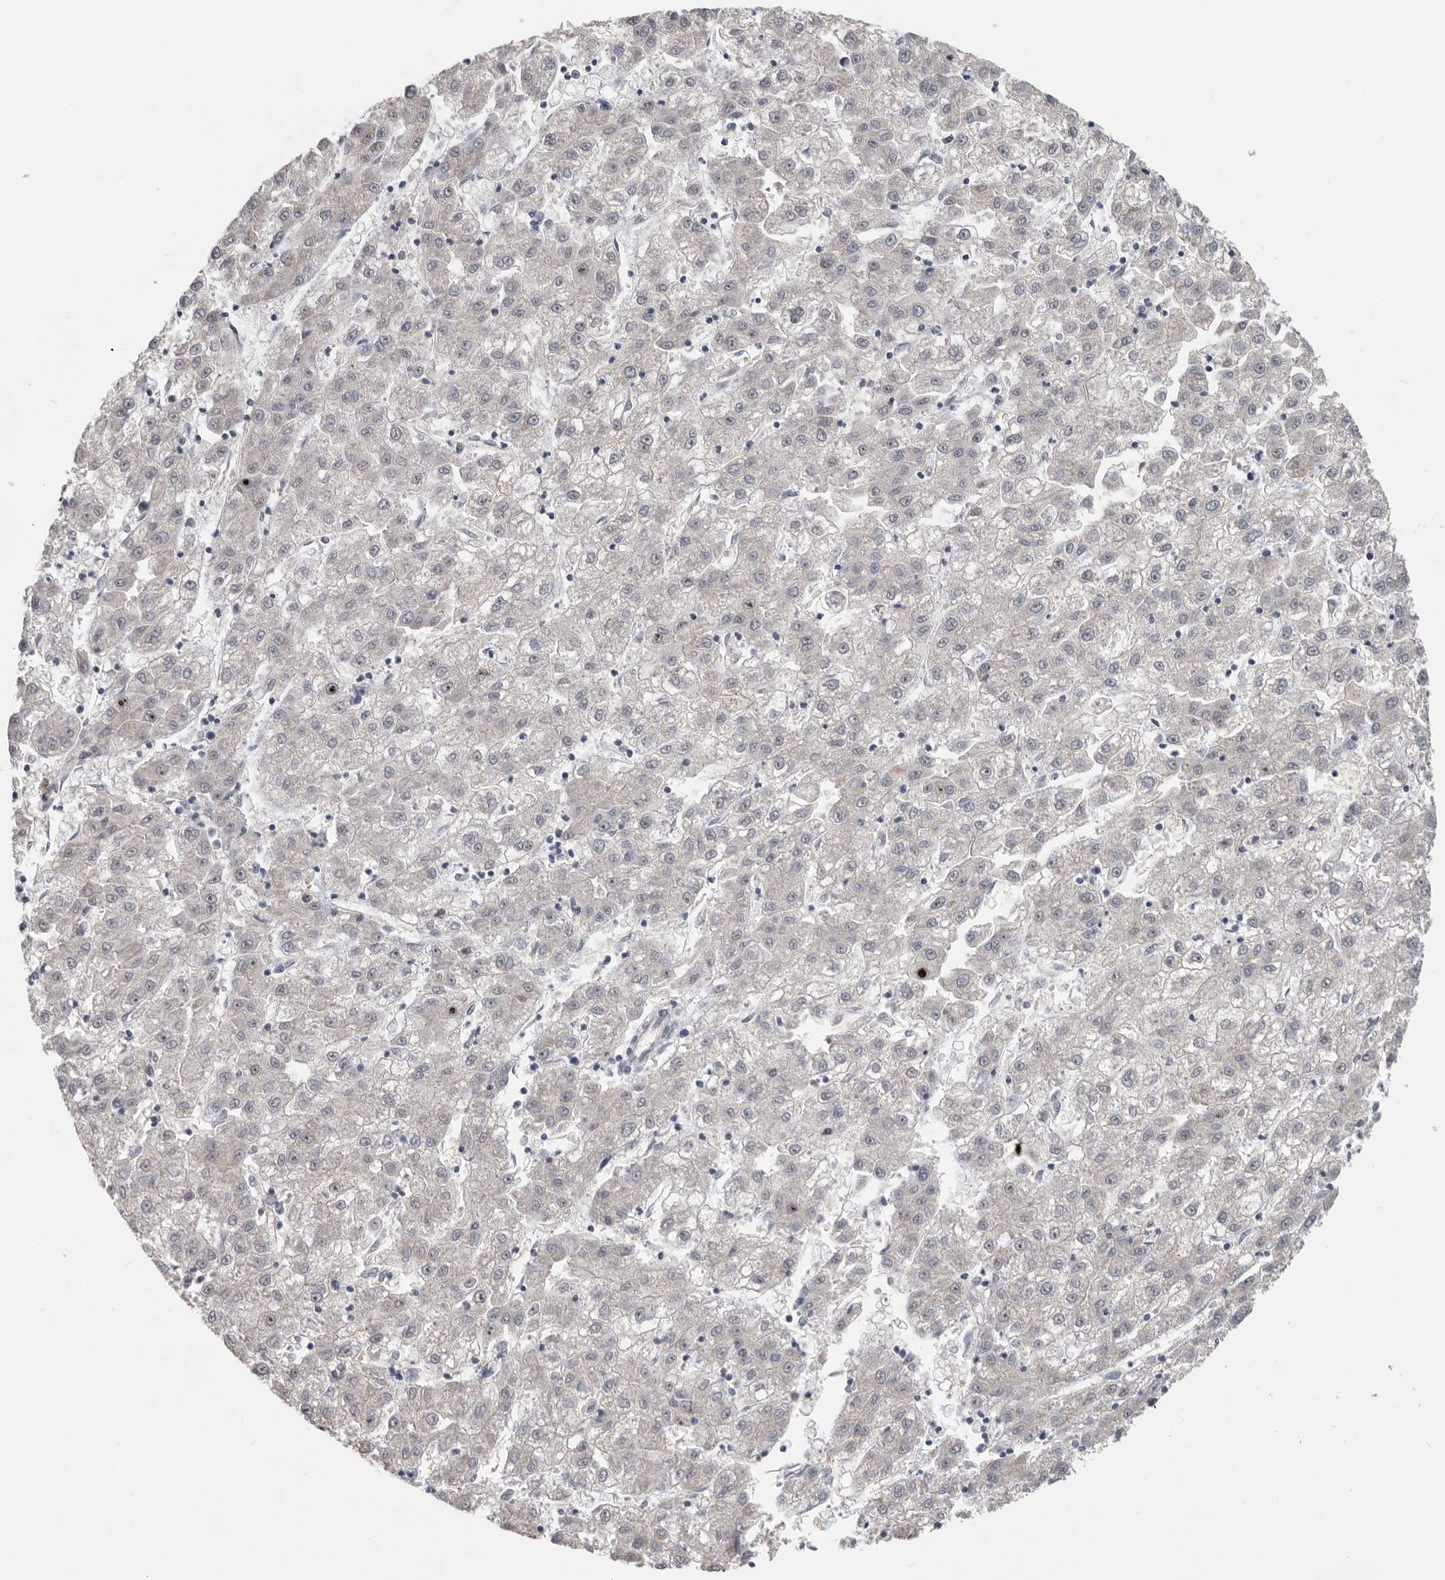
{"staining": {"intensity": "negative", "quantity": "none", "location": "none"}, "tissue": "liver cancer", "cell_type": "Tumor cells", "image_type": "cancer", "snomed": [{"axis": "morphology", "description": "Carcinoma, Hepatocellular, NOS"}, {"axis": "topography", "description": "Liver"}], "caption": "This is an immunohistochemistry micrograph of human hepatocellular carcinoma (liver). There is no positivity in tumor cells.", "gene": "PCMTD1", "patient": {"sex": "male", "age": 72}}